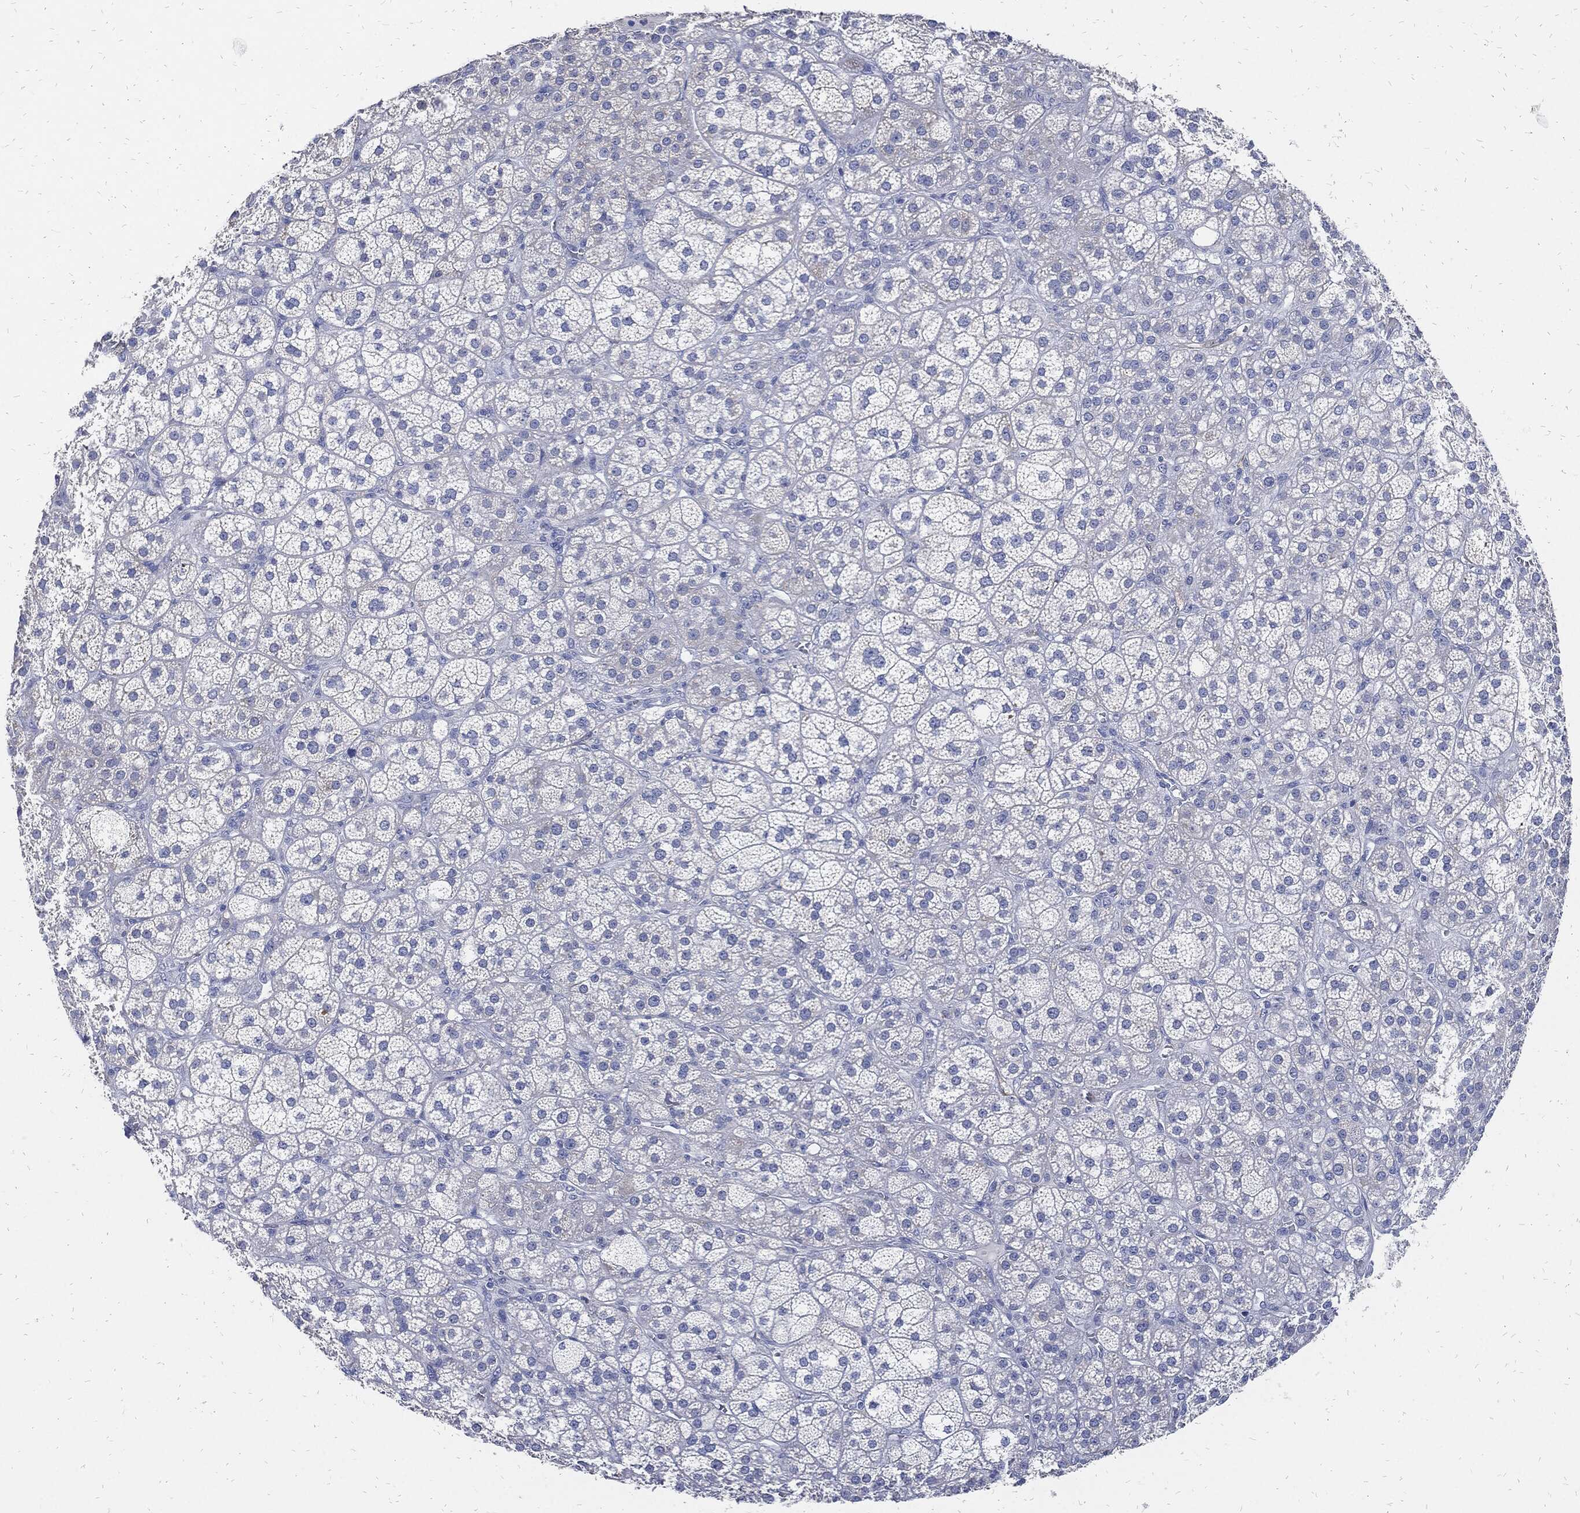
{"staining": {"intensity": "negative", "quantity": "none", "location": "none"}, "tissue": "adrenal gland", "cell_type": "Glandular cells", "image_type": "normal", "snomed": [{"axis": "morphology", "description": "Normal tissue, NOS"}, {"axis": "topography", "description": "Adrenal gland"}], "caption": "Immunohistochemical staining of unremarkable human adrenal gland shows no significant positivity in glandular cells. The staining was performed using DAB to visualize the protein expression in brown, while the nuclei were stained in blue with hematoxylin (Magnification: 20x).", "gene": "FABP4", "patient": {"sex": "female", "age": 60}}